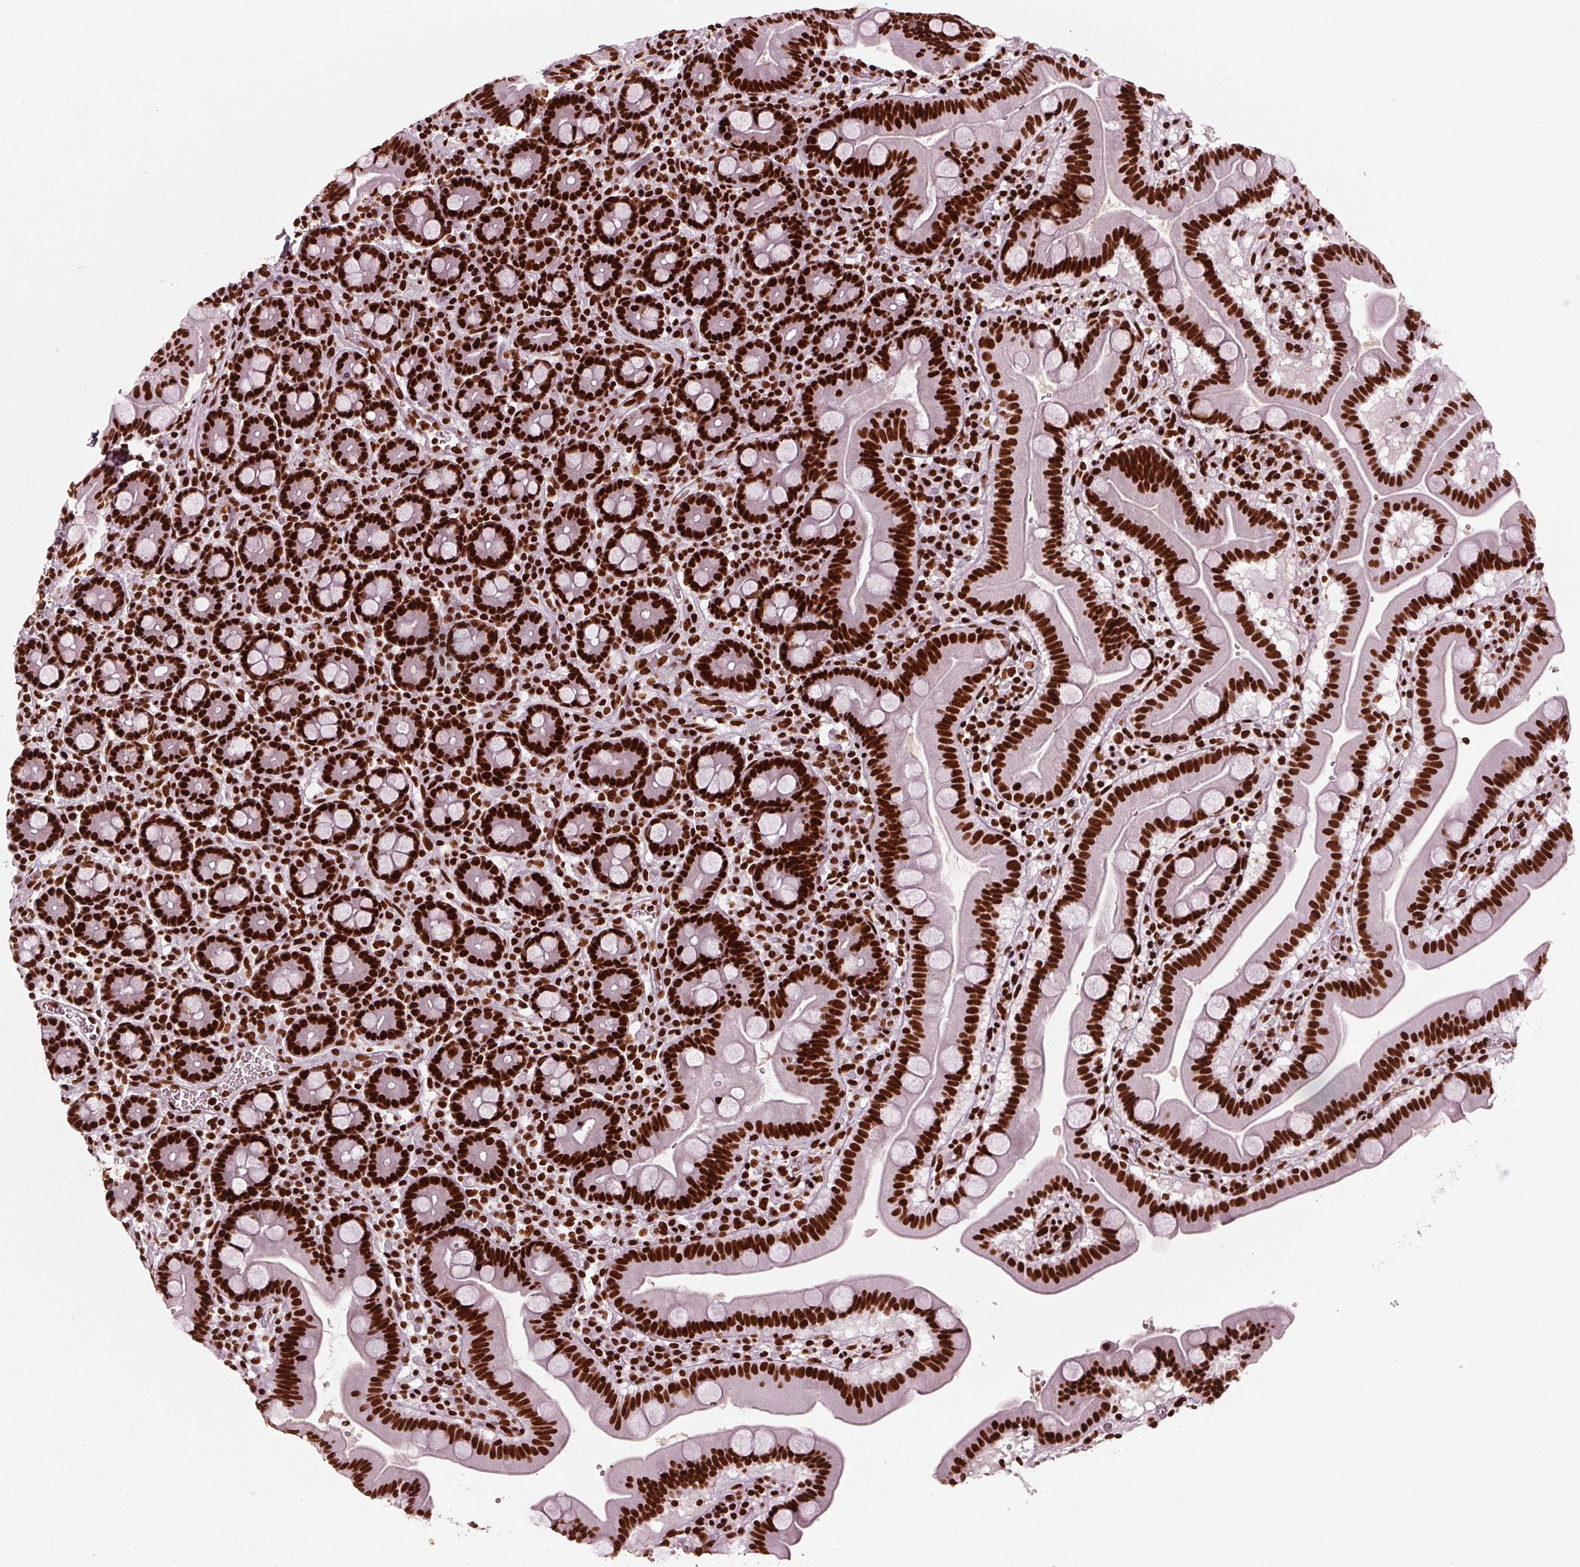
{"staining": {"intensity": "strong", "quantity": ">75%", "location": "nuclear"}, "tissue": "duodenum", "cell_type": "Glandular cells", "image_type": "normal", "snomed": [{"axis": "morphology", "description": "Normal tissue, NOS"}, {"axis": "topography", "description": "Pancreas"}, {"axis": "topography", "description": "Duodenum"}], "caption": "A high amount of strong nuclear positivity is seen in approximately >75% of glandular cells in normal duodenum. The protein is stained brown, and the nuclei are stained in blue (DAB (3,3'-diaminobenzidine) IHC with brightfield microscopy, high magnification).", "gene": "BRD4", "patient": {"sex": "male", "age": 59}}